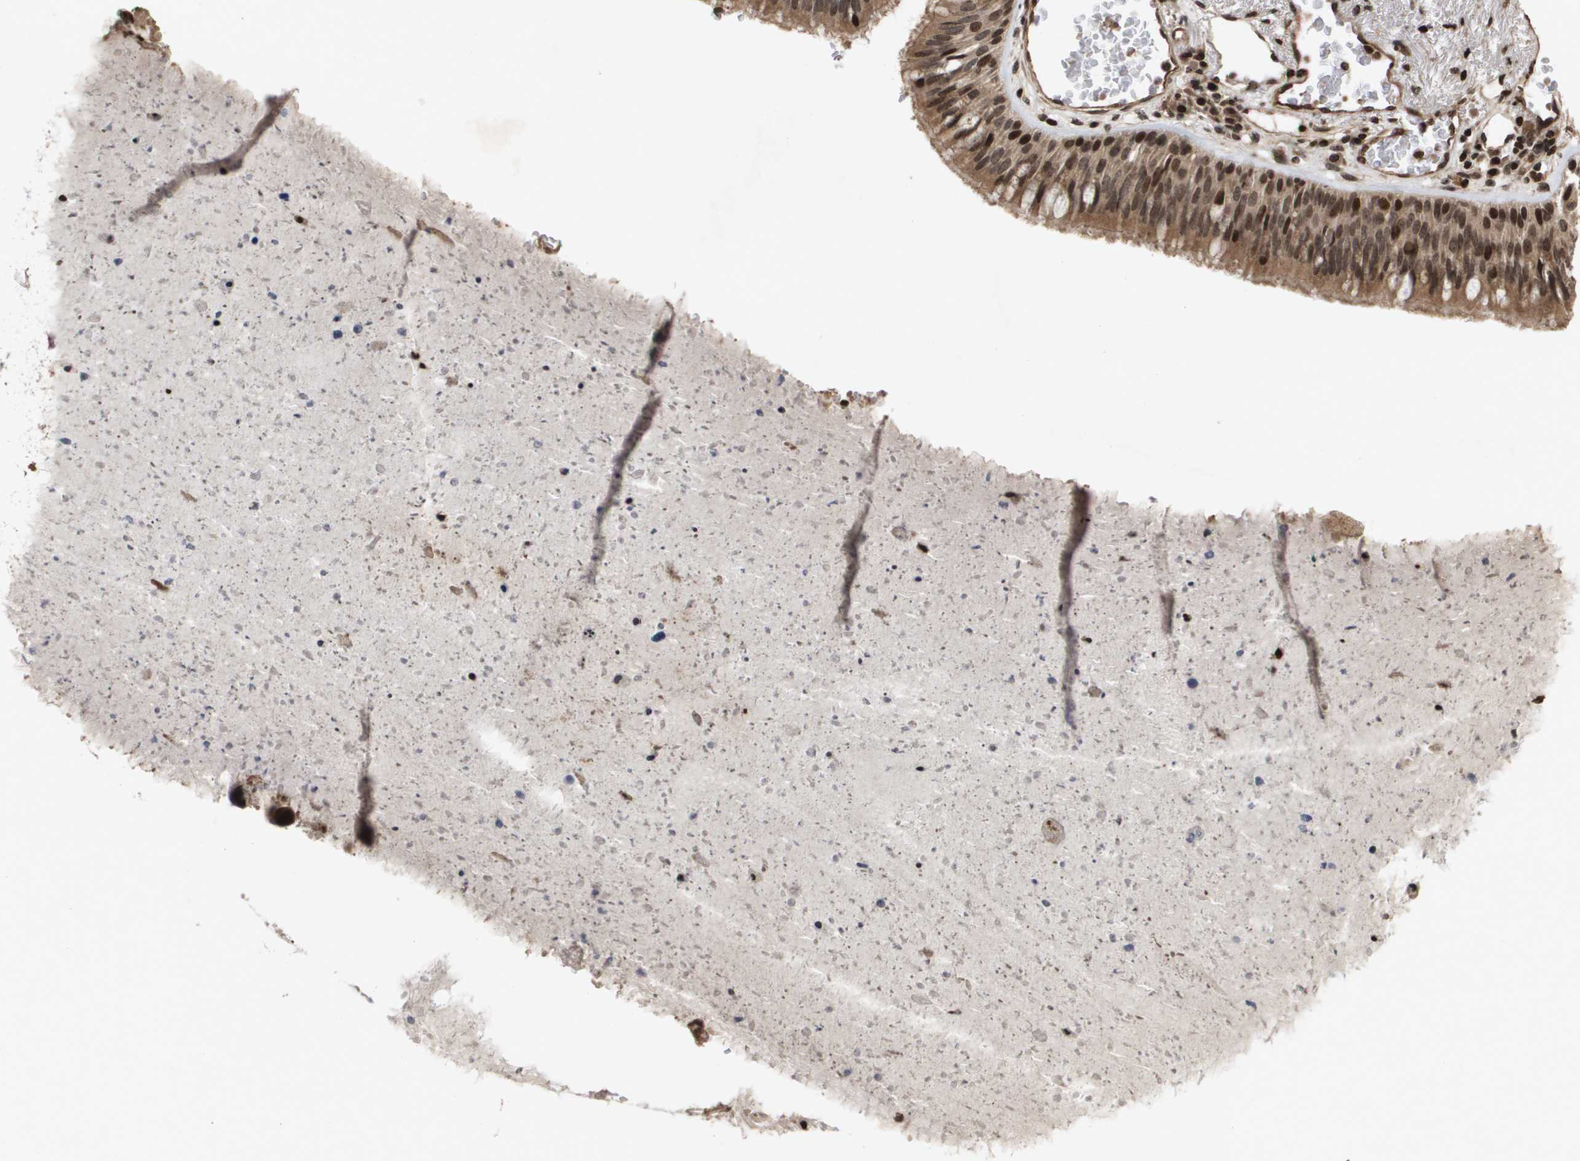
{"staining": {"intensity": "moderate", "quantity": ">75%", "location": "cytoplasmic/membranous,nuclear"}, "tissue": "bronchus", "cell_type": "Respiratory epithelial cells", "image_type": "normal", "snomed": [{"axis": "morphology", "description": "Normal tissue, NOS"}, {"axis": "morphology", "description": "Adenocarcinoma, NOS"}, {"axis": "morphology", "description": "Adenocarcinoma, metastatic, NOS"}, {"axis": "topography", "description": "Lymph node"}, {"axis": "topography", "description": "Bronchus"}, {"axis": "topography", "description": "Lung"}], "caption": "Moderate cytoplasmic/membranous,nuclear staining is present in approximately >75% of respiratory epithelial cells in normal bronchus. The staining was performed using DAB to visualize the protein expression in brown, while the nuclei were stained in blue with hematoxylin (Magnification: 20x).", "gene": "HSPA6", "patient": {"sex": "female", "age": 54}}